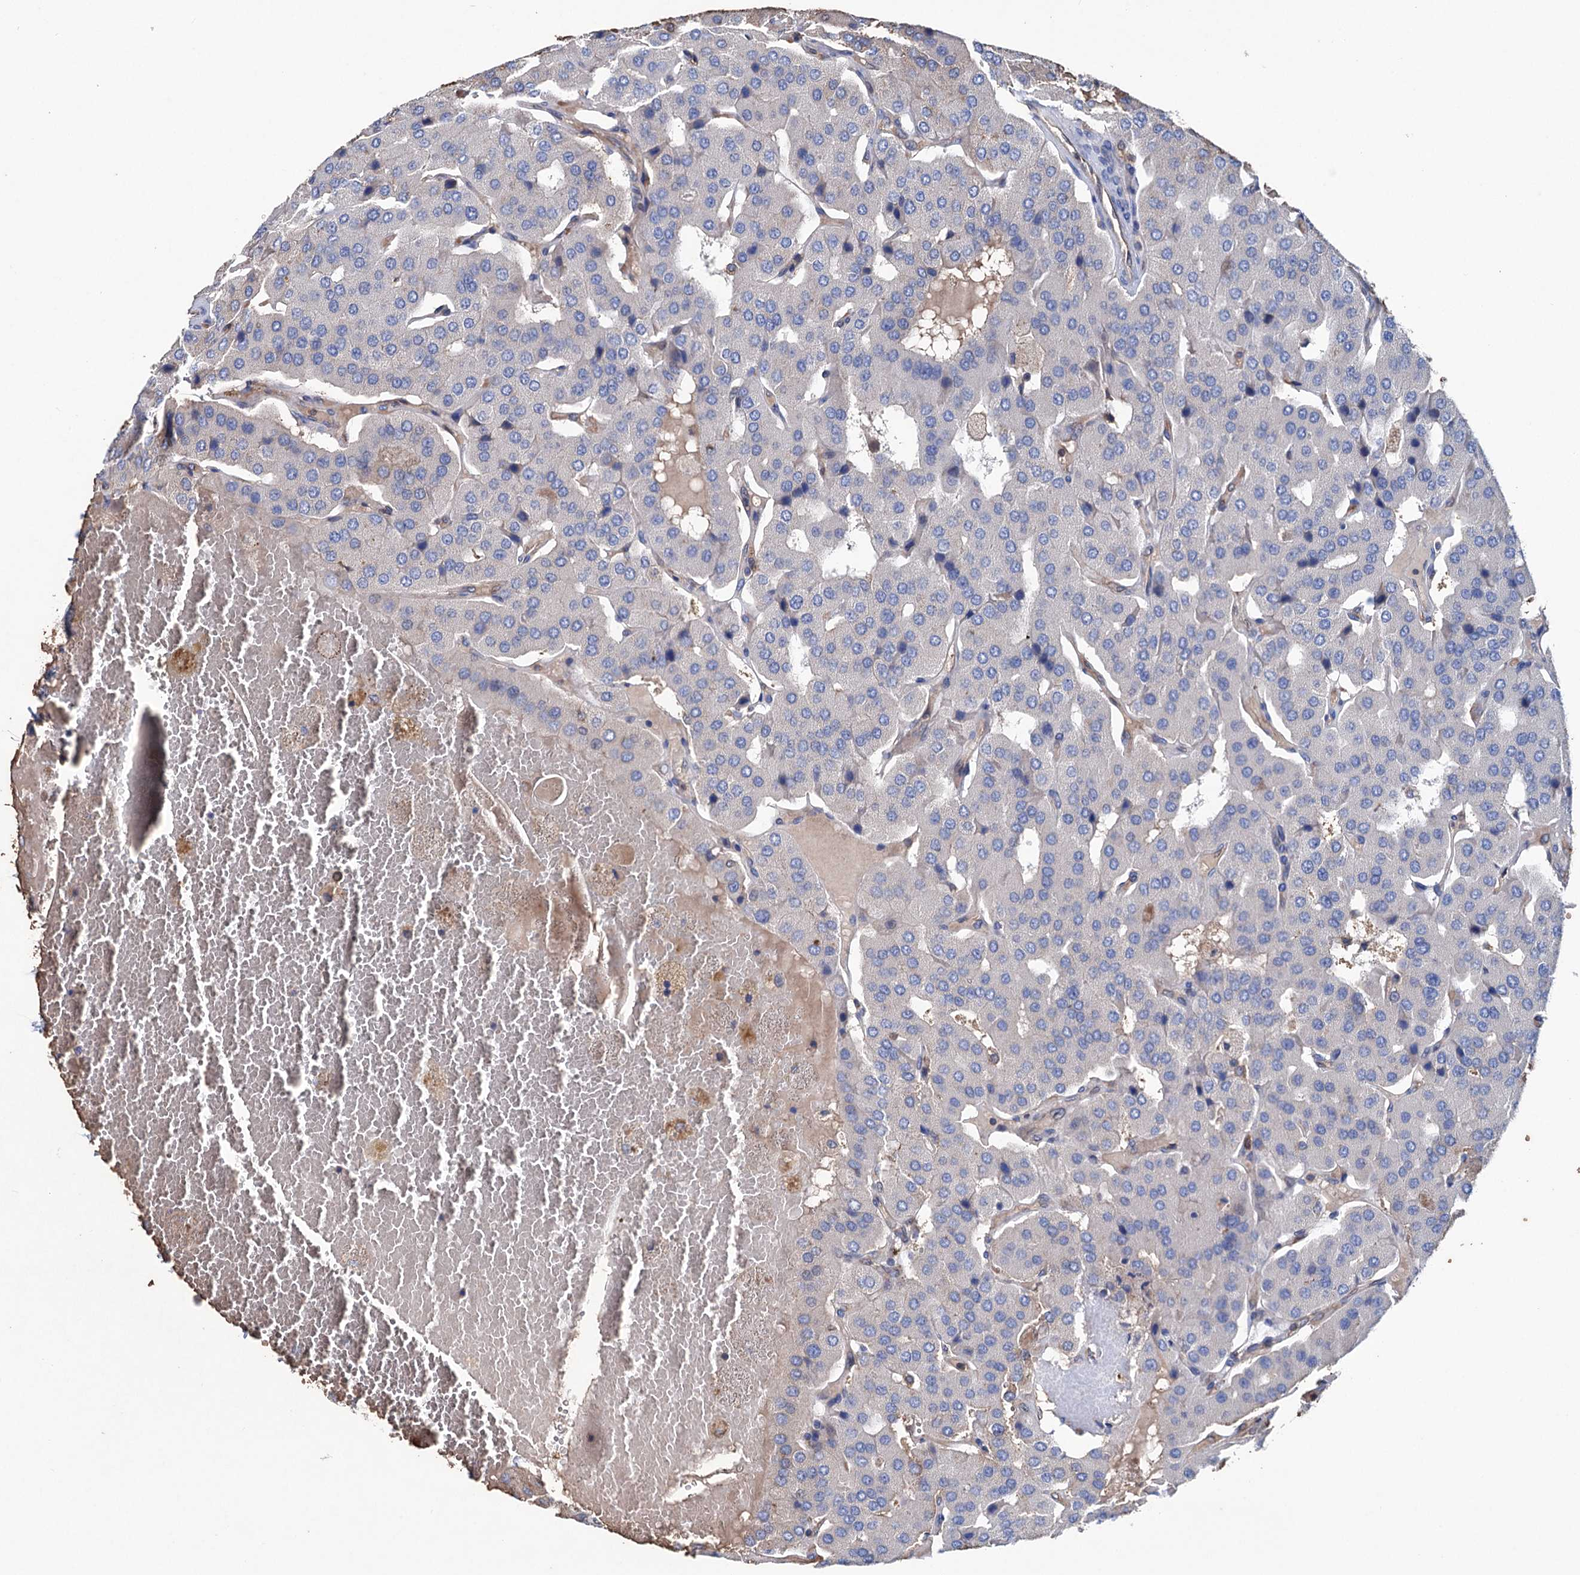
{"staining": {"intensity": "negative", "quantity": "none", "location": "none"}, "tissue": "parathyroid gland", "cell_type": "Glandular cells", "image_type": "normal", "snomed": [{"axis": "morphology", "description": "Normal tissue, NOS"}, {"axis": "morphology", "description": "Adenoma, NOS"}, {"axis": "topography", "description": "Parathyroid gland"}], "caption": "DAB (3,3'-diaminobenzidine) immunohistochemical staining of normal human parathyroid gland shows no significant staining in glandular cells.", "gene": "STING1", "patient": {"sex": "female", "age": 86}}